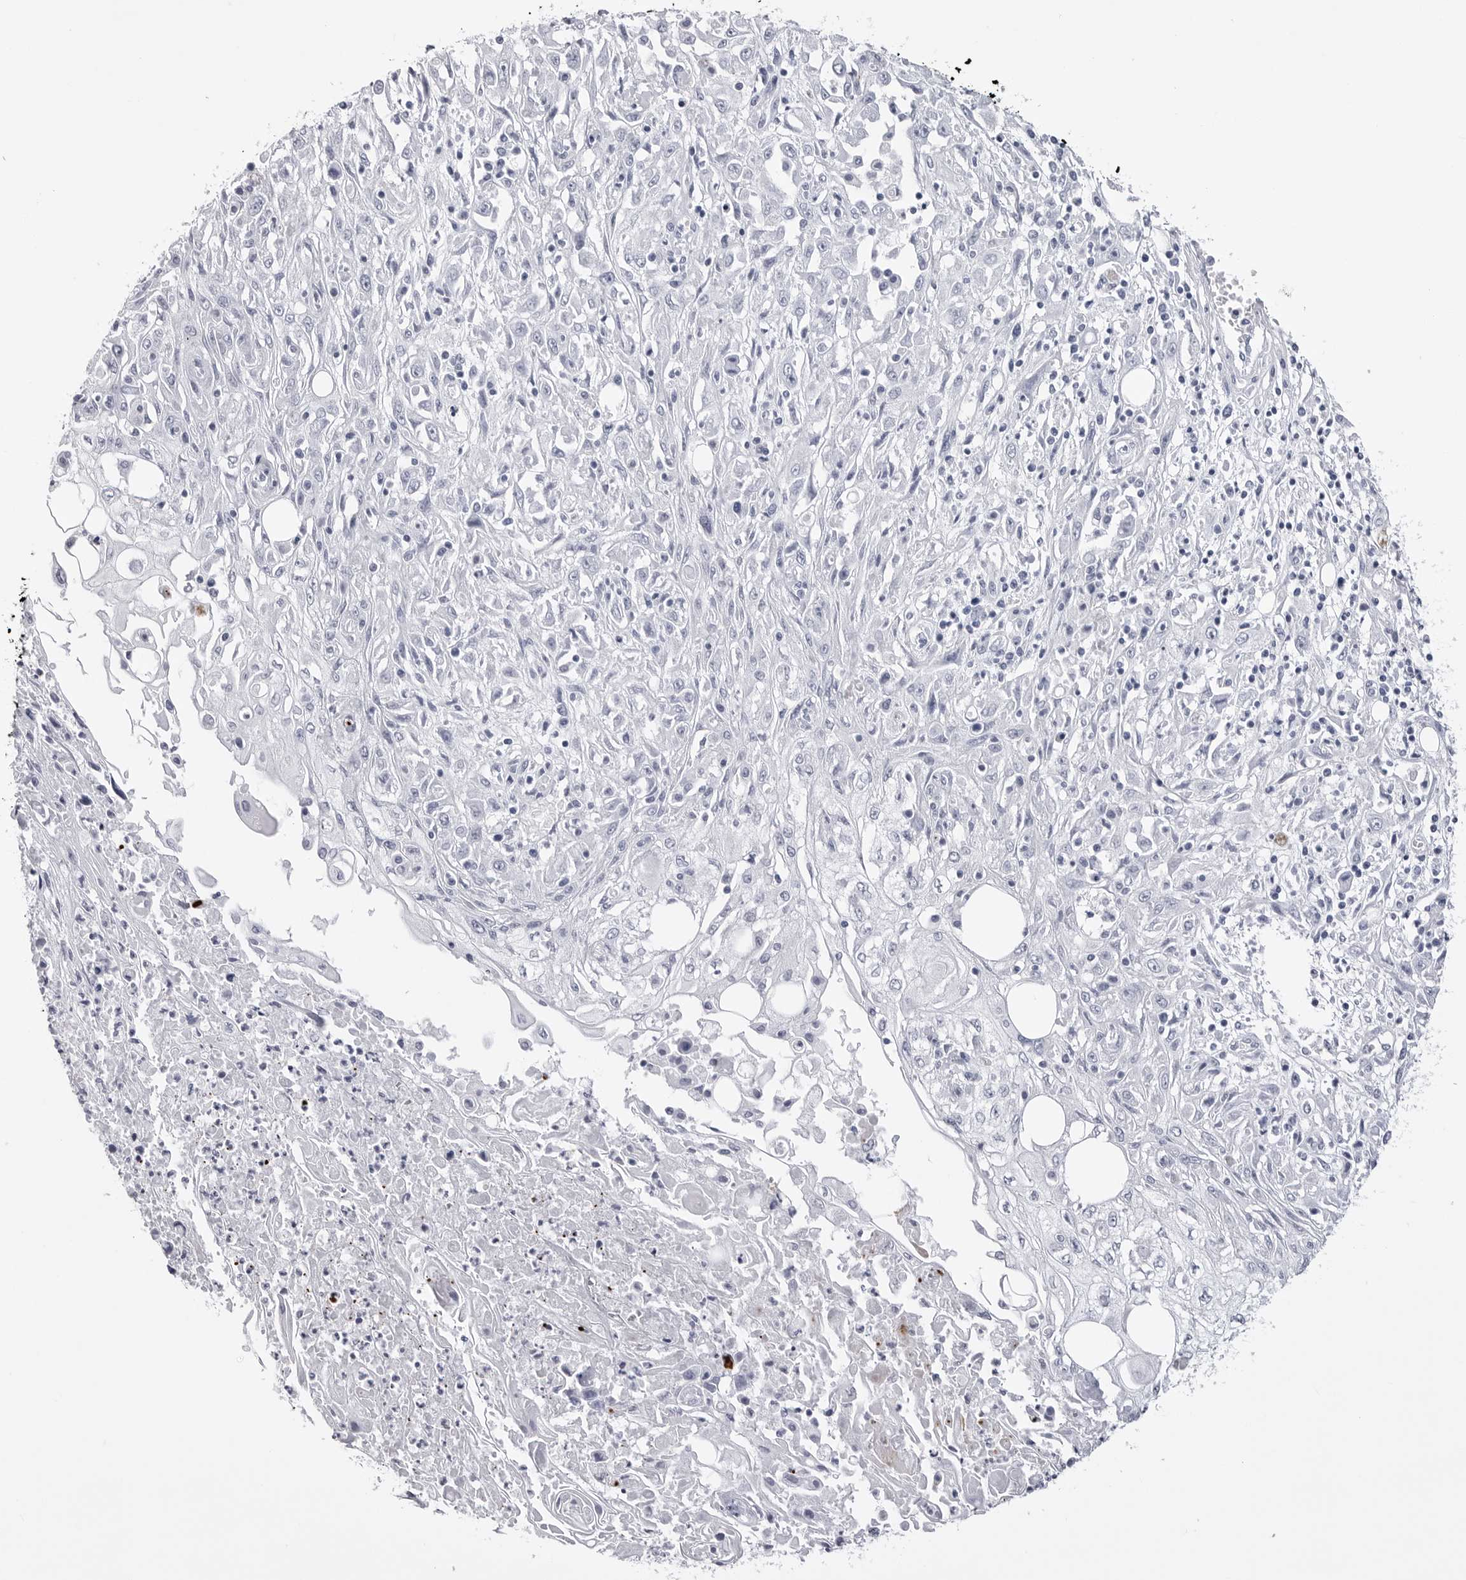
{"staining": {"intensity": "negative", "quantity": "none", "location": "none"}, "tissue": "skin cancer", "cell_type": "Tumor cells", "image_type": "cancer", "snomed": [{"axis": "morphology", "description": "Squamous cell carcinoma, NOS"}, {"axis": "morphology", "description": "Squamous cell carcinoma, metastatic, NOS"}, {"axis": "topography", "description": "Skin"}, {"axis": "topography", "description": "Lymph node"}], "caption": "High power microscopy photomicrograph of an immunohistochemistry photomicrograph of skin cancer, revealing no significant expression in tumor cells.", "gene": "COL26A1", "patient": {"sex": "male", "age": 75}}